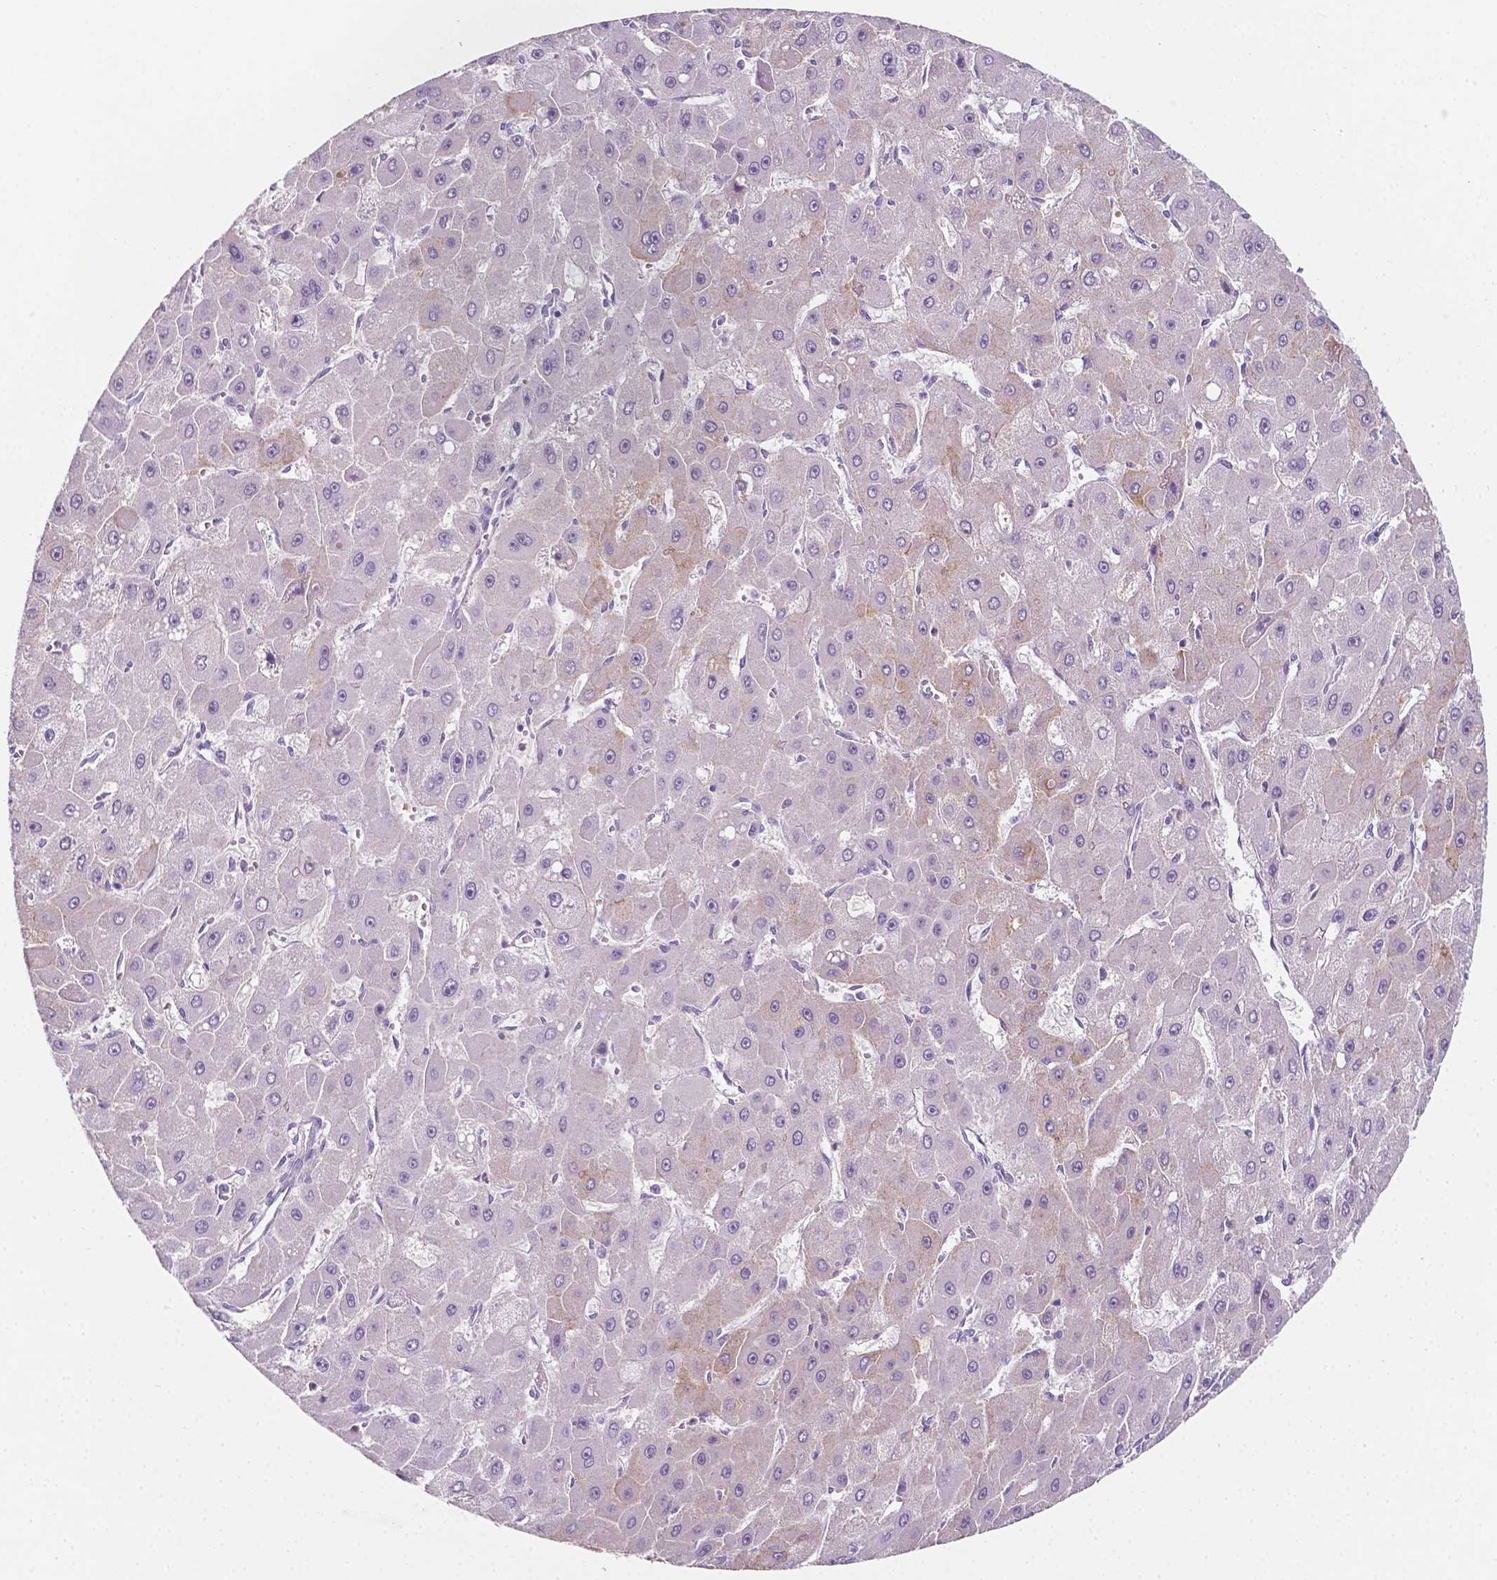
{"staining": {"intensity": "weak", "quantity": "<25%", "location": "cytoplasmic/membranous"}, "tissue": "liver cancer", "cell_type": "Tumor cells", "image_type": "cancer", "snomed": [{"axis": "morphology", "description": "Carcinoma, Hepatocellular, NOS"}, {"axis": "topography", "description": "Liver"}], "caption": "There is no significant positivity in tumor cells of hepatocellular carcinoma (liver). (DAB immunohistochemistry (IHC) visualized using brightfield microscopy, high magnification).", "gene": "EGFR", "patient": {"sex": "female", "age": 25}}